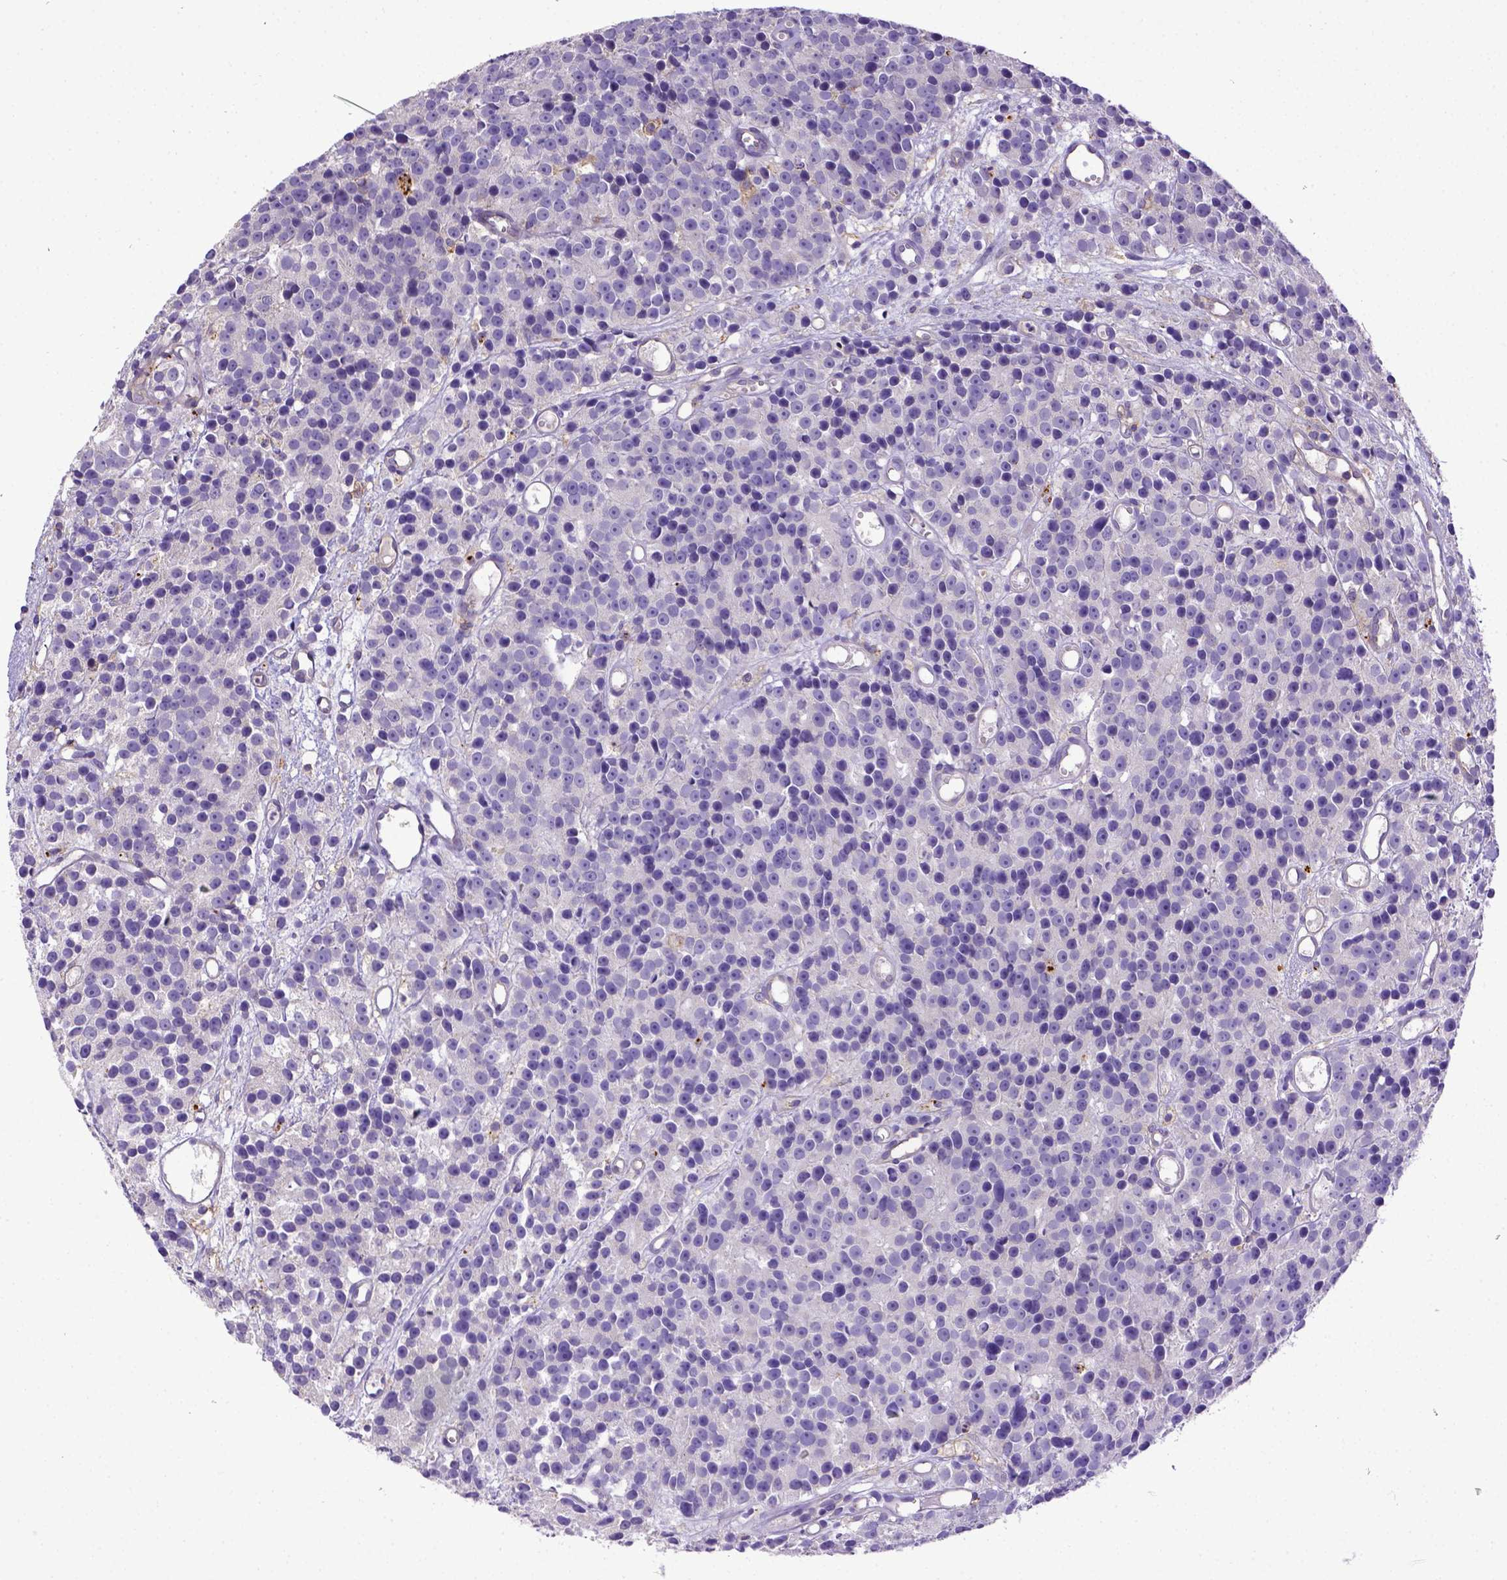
{"staining": {"intensity": "negative", "quantity": "none", "location": "none"}, "tissue": "prostate cancer", "cell_type": "Tumor cells", "image_type": "cancer", "snomed": [{"axis": "morphology", "description": "Adenocarcinoma, High grade"}, {"axis": "topography", "description": "Prostate"}], "caption": "Histopathology image shows no significant protein positivity in tumor cells of adenocarcinoma (high-grade) (prostate).", "gene": "CD40", "patient": {"sex": "male", "age": 77}}